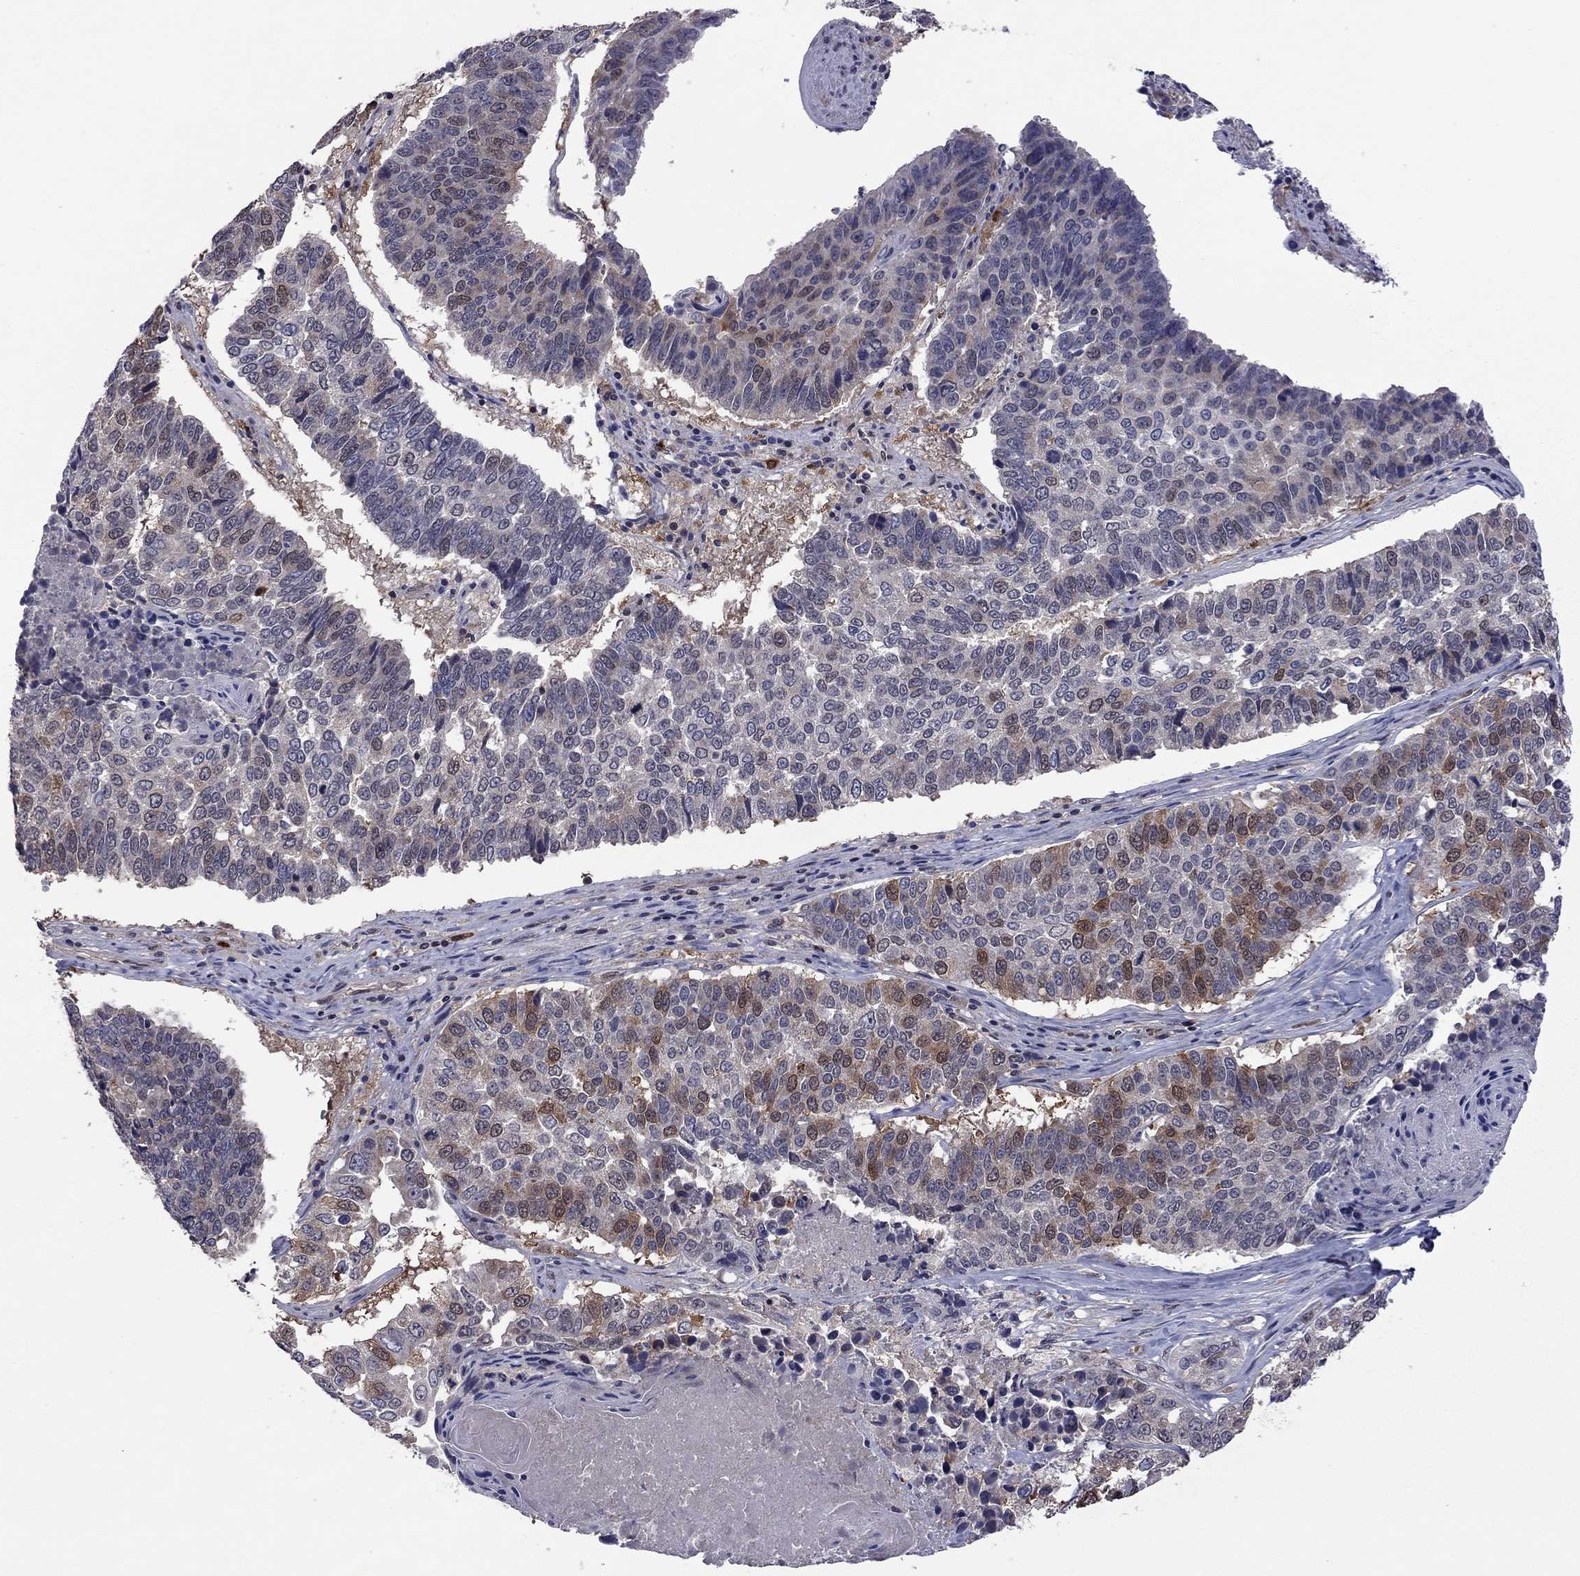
{"staining": {"intensity": "moderate", "quantity": "<25%", "location": "cytoplasmic/membranous"}, "tissue": "lung cancer", "cell_type": "Tumor cells", "image_type": "cancer", "snomed": [{"axis": "morphology", "description": "Squamous cell carcinoma, NOS"}, {"axis": "topography", "description": "Lung"}], "caption": "About <25% of tumor cells in lung cancer (squamous cell carcinoma) show moderate cytoplasmic/membranous protein positivity as visualized by brown immunohistochemical staining.", "gene": "GPAA1", "patient": {"sex": "male", "age": 73}}